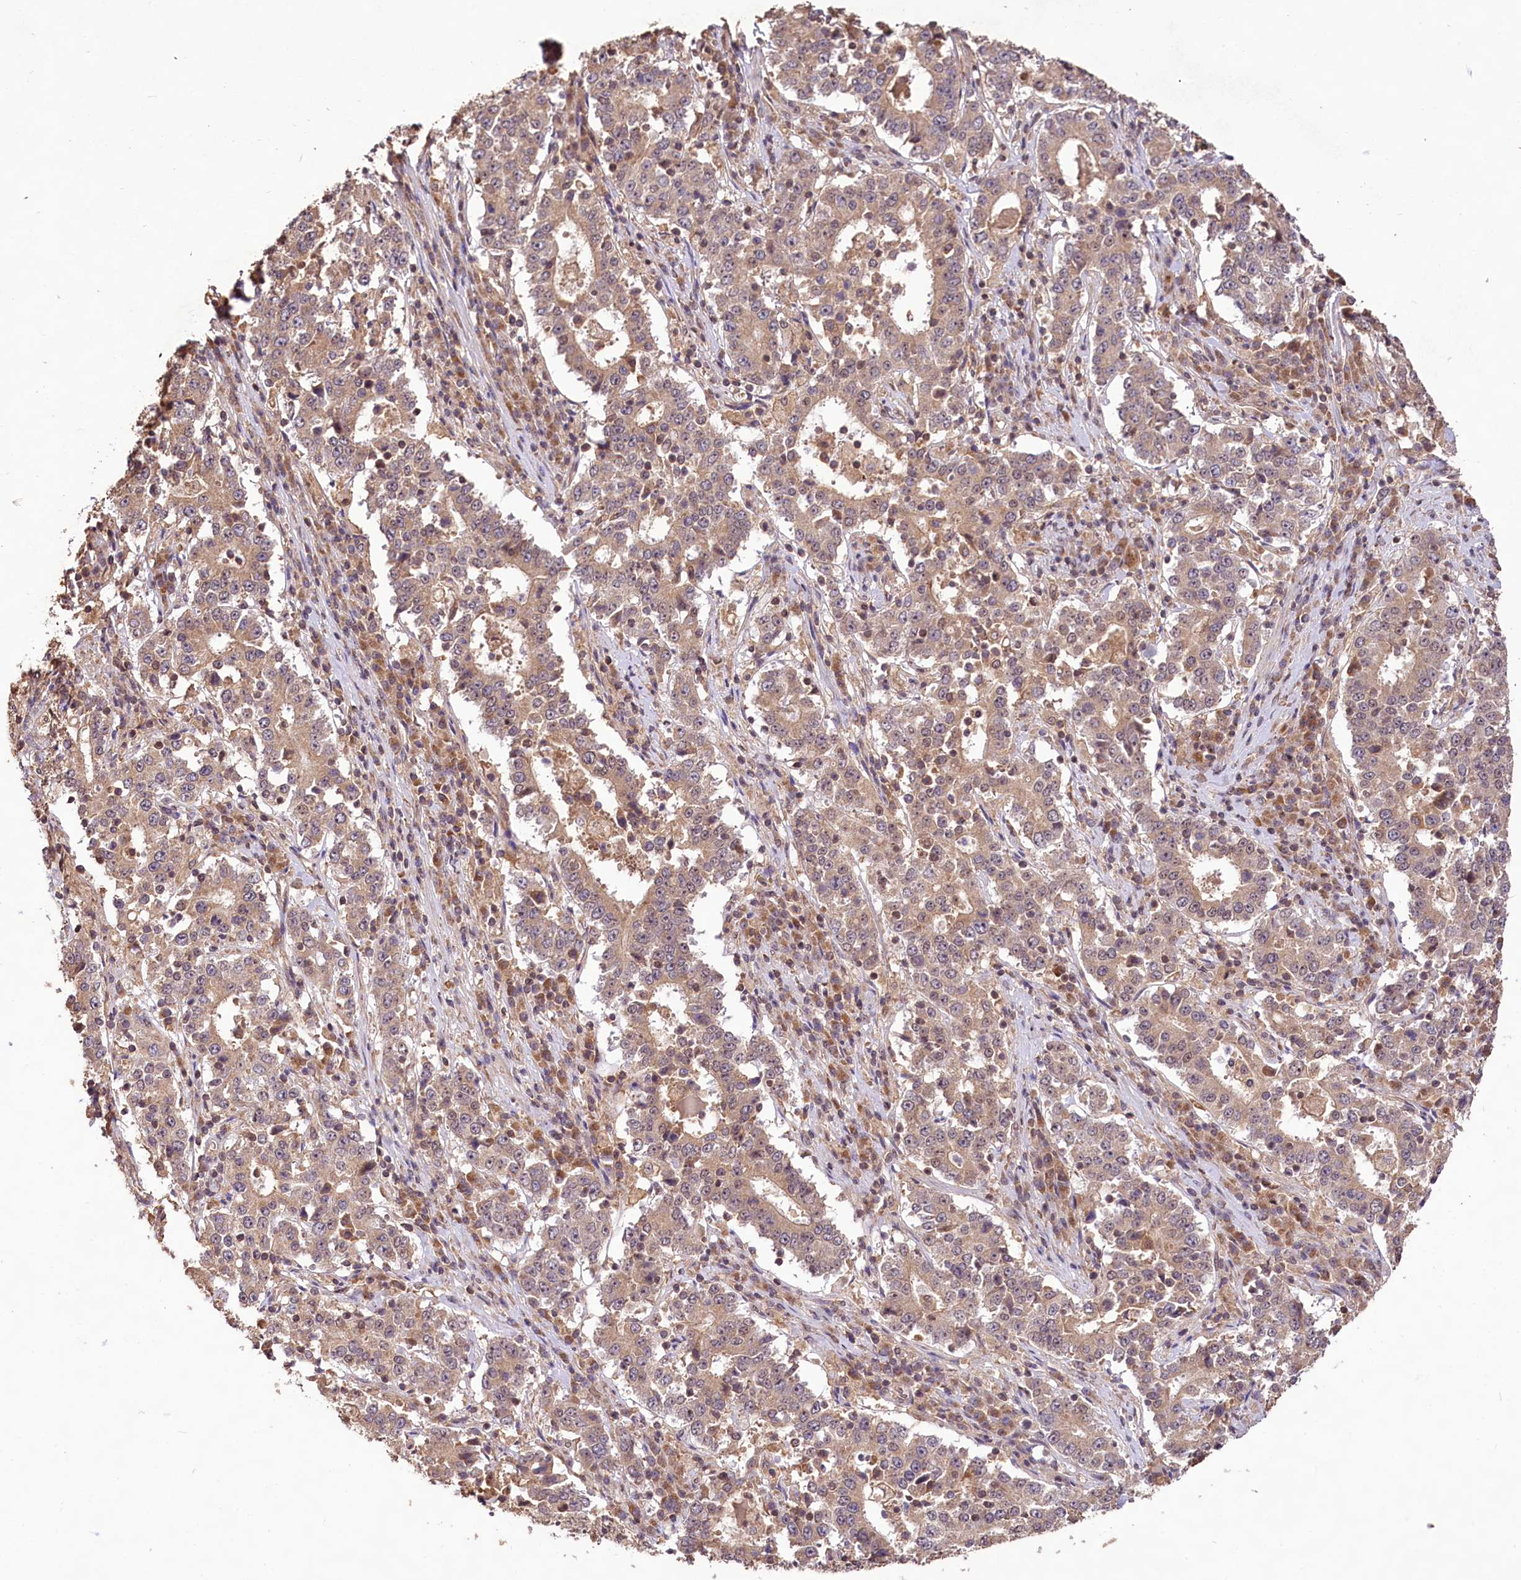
{"staining": {"intensity": "weak", "quantity": "25%-75%", "location": "cytoplasmic/membranous,nuclear"}, "tissue": "stomach cancer", "cell_type": "Tumor cells", "image_type": "cancer", "snomed": [{"axis": "morphology", "description": "Adenocarcinoma, NOS"}, {"axis": "topography", "description": "Stomach"}], "caption": "Immunohistochemical staining of stomach cancer (adenocarcinoma) demonstrates low levels of weak cytoplasmic/membranous and nuclear expression in approximately 25%-75% of tumor cells. (DAB (3,3'-diaminobenzidine) = brown stain, brightfield microscopy at high magnification).", "gene": "RRP8", "patient": {"sex": "male", "age": 59}}